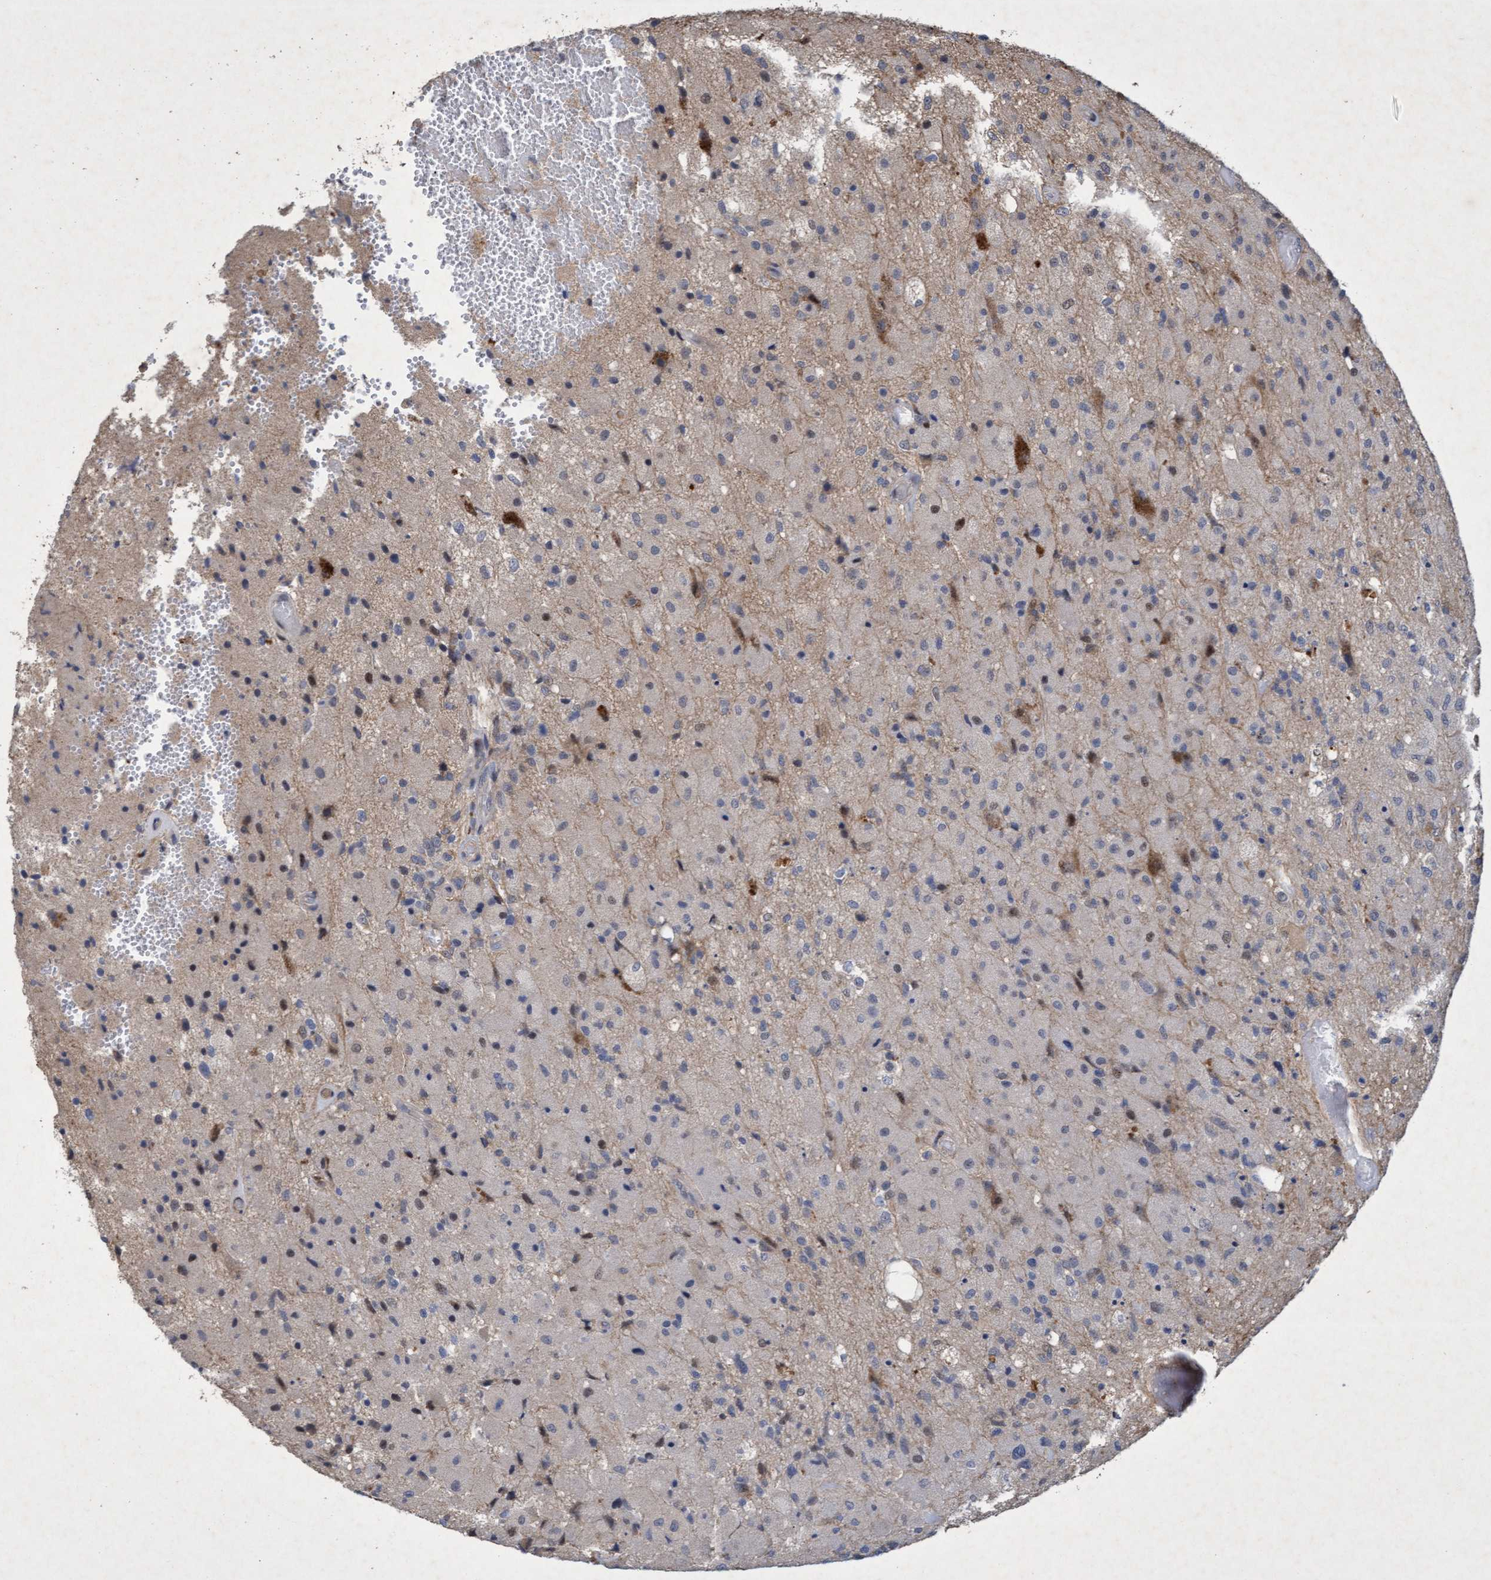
{"staining": {"intensity": "weak", "quantity": "<25%", "location": "nuclear"}, "tissue": "glioma", "cell_type": "Tumor cells", "image_type": "cancer", "snomed": [{"axis": "morphology", "description": "Normal tissue, NOS"}, {"axis": "morphology", "description": "Glioma, malignant, High grade"}, {"axis": "topography", "description": "Cerebral cortex"}], "caption": "Immunohistochemistry image of human glioma stained for a protein (brown), which reveals no positivity in tumor cells. (Stains: DAB (3,3'-diaminobenzidine) immunohistochemistry (IHC) with hematoxylin counter stain, Microscopy: brightfield microscopy at high magnification).", "gene": "ZNF677", "patient": {"sex": "male", "age": 77}}